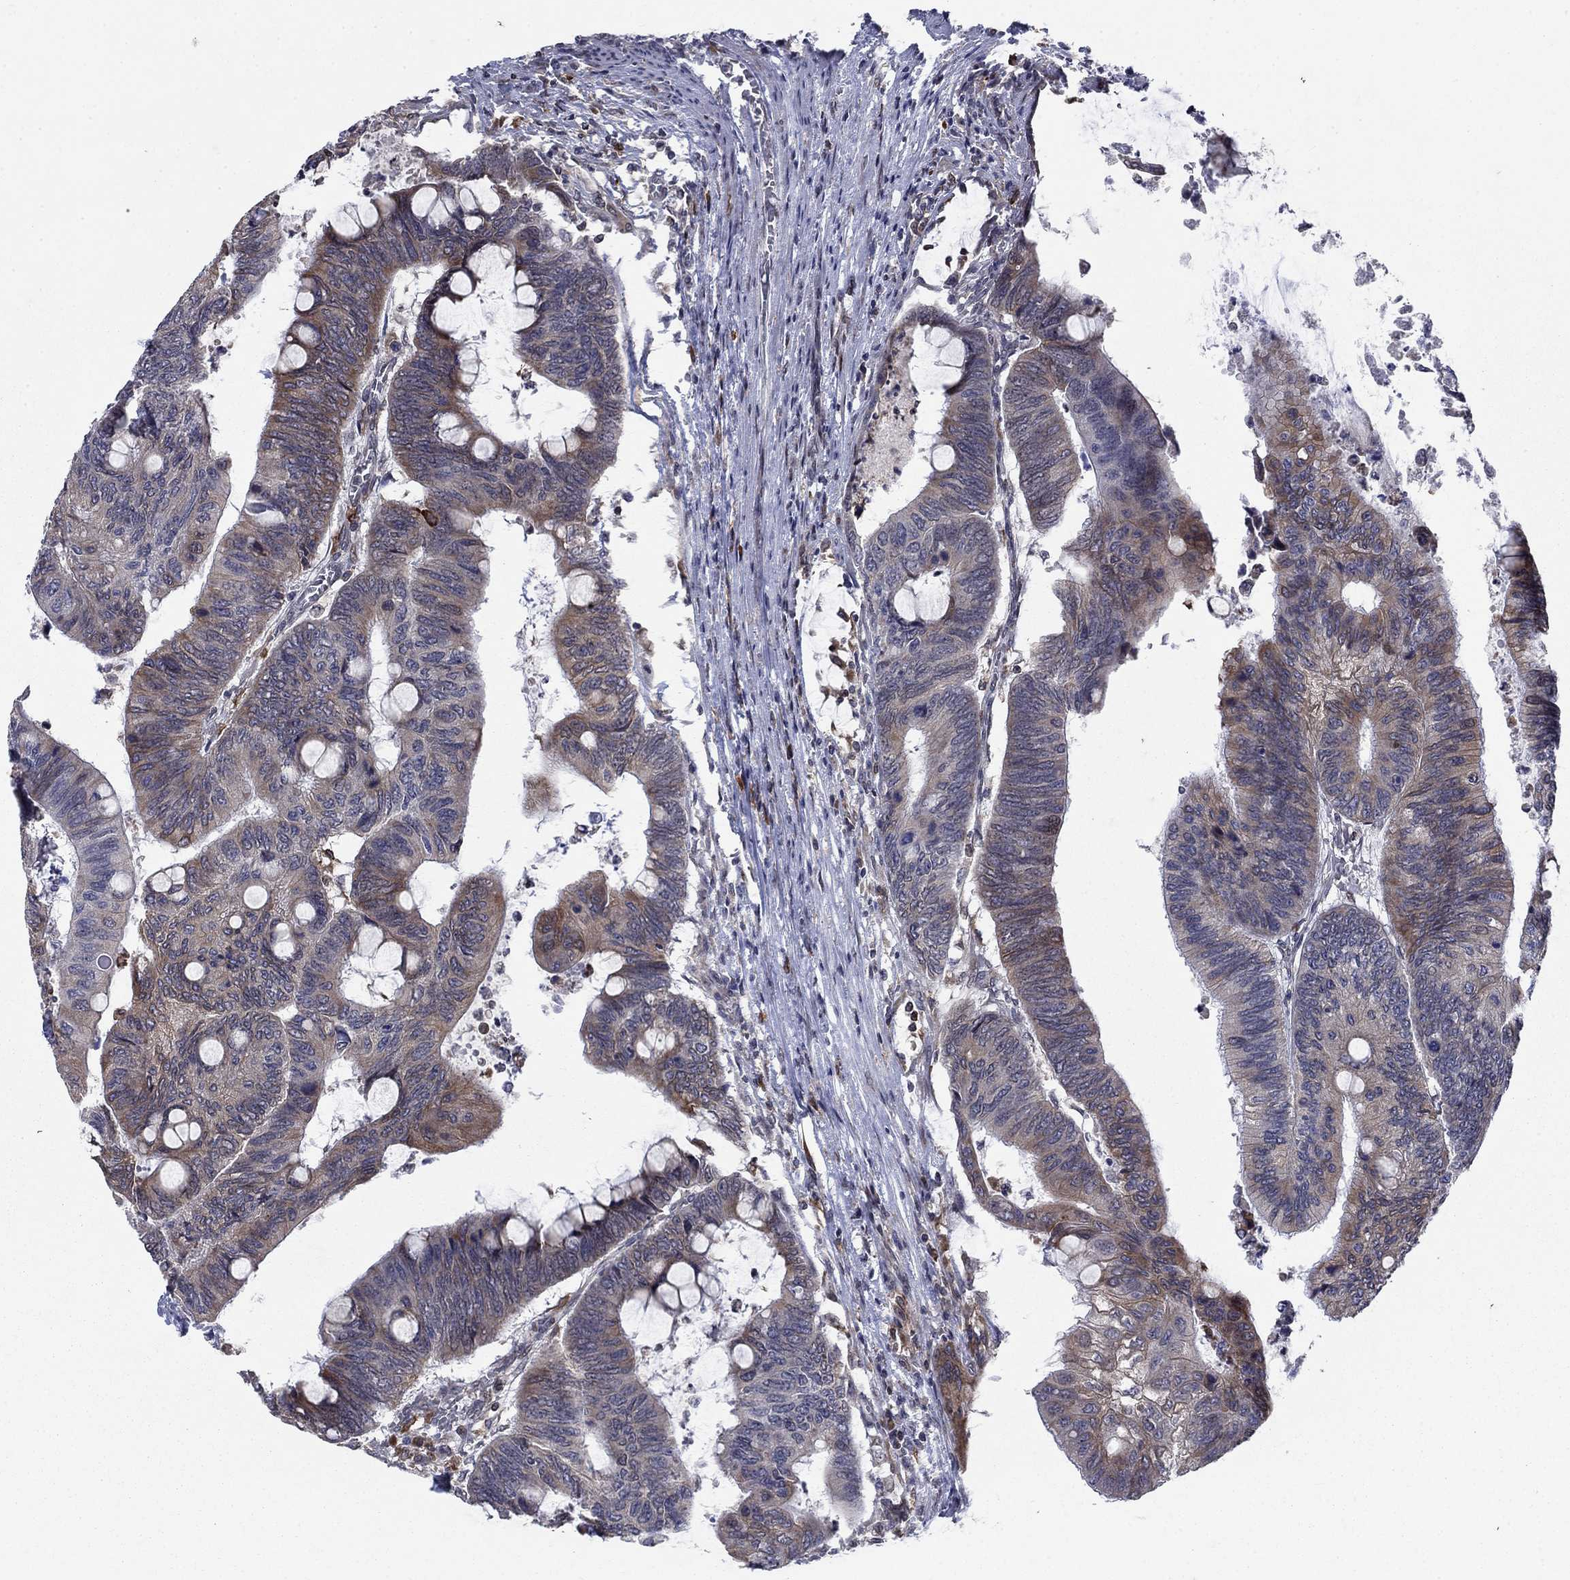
{"staining": {"intensity": "strong", "quantity": "<25%", "location": "cytoplasmic/membranous"}, "tissue": "colorectal cancer", "cell_type": "Tumor cells", "image_type": "cancer", "snomed": [{"axis": "morphology", "description": "Normal tissue, NOS"}, {"axis": "morphology", "description": "Adenocarcinoma, NOS"}, {"axis": "topography", "description": "Rectum"}, {"axis": "topography", "description": "Peripheral nerve tissue"}], "caption": "Protein staining of colorectal cancer tissue exhibits strong cytoplasmic/membranous positivity in approximately <25% of tumor cells. (DAB (3,3'-diaminobenzidine) IHC, brown staining for protein, blue staining for nuclei).", "gene": "DHRS7", "patient": {"sex": "male", "age": 92}}